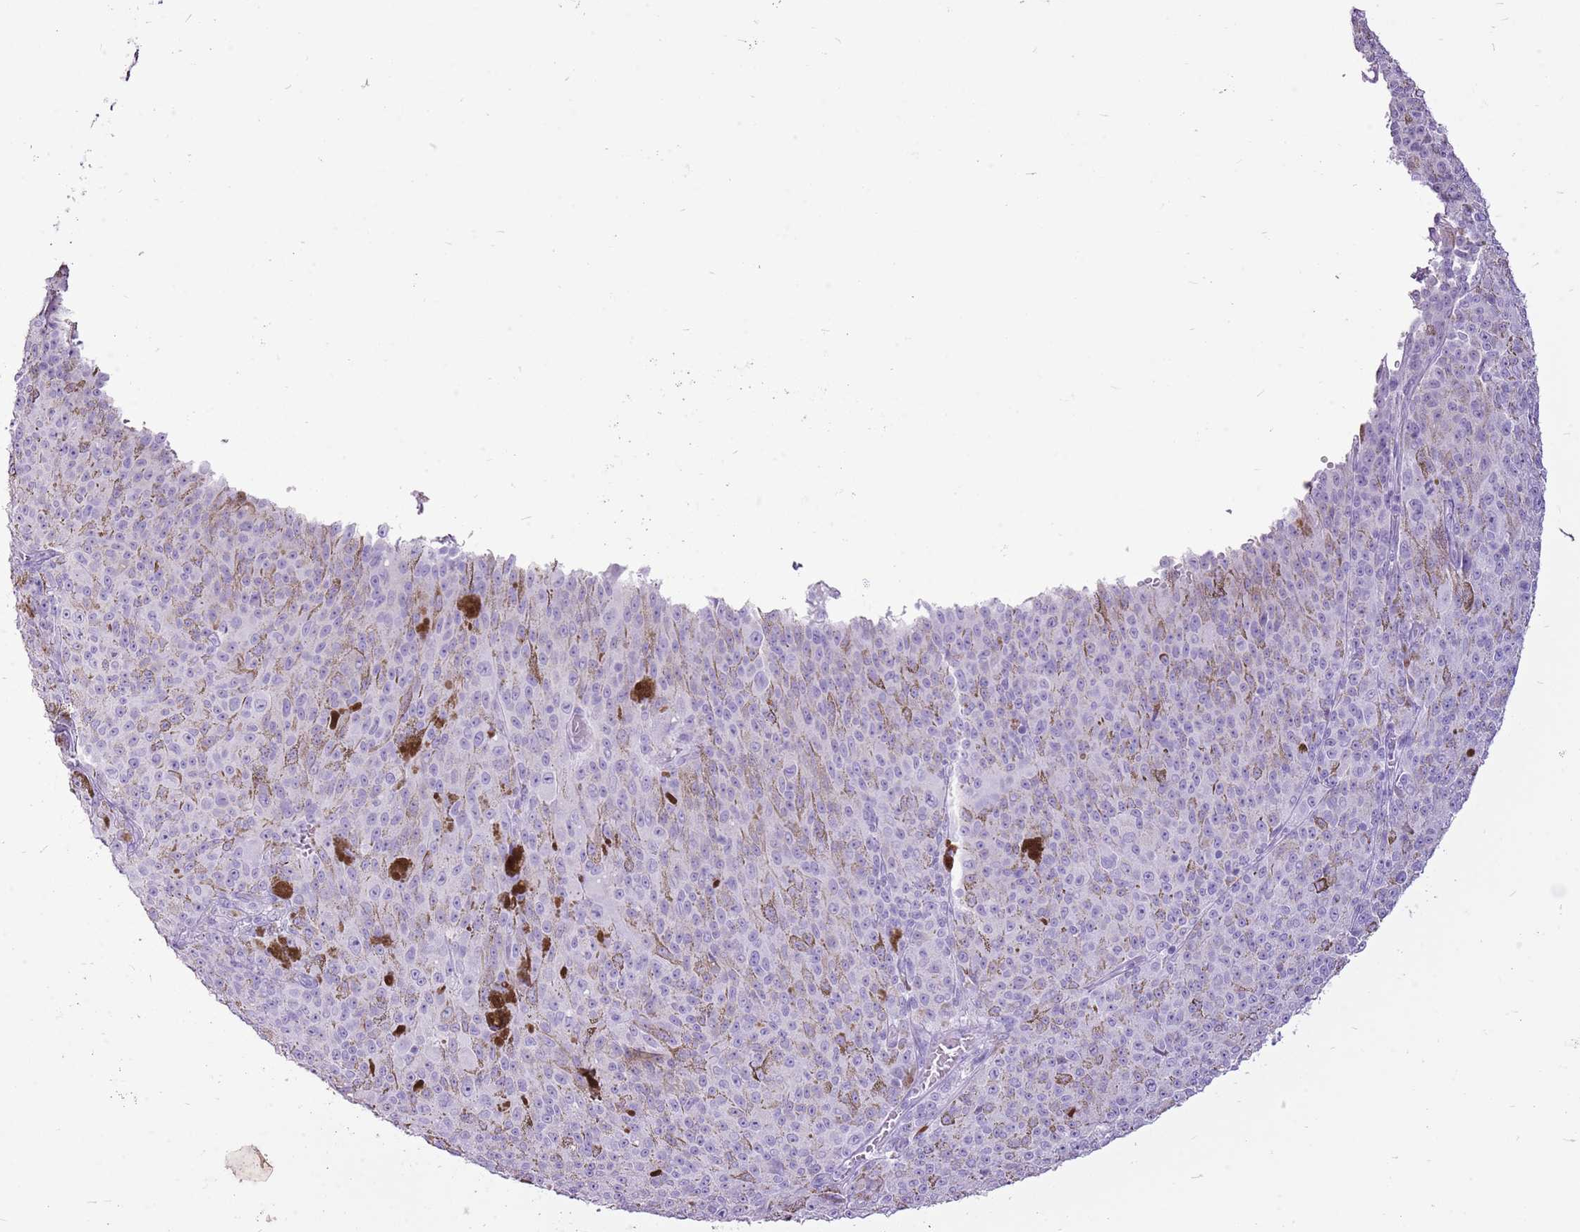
{"staining": {"intensity": "negative", "quantity": "none", "location": "none"}, "tissue": "melanoma", "cell_type": "Tumor cells", "image_type": "cancer", "snomed": [{"axis": "morphology", "description": "Malignant melanoma, NOS"}, {"axis": "topography", "description": "Skin"}], "caption": "Tumor cells are negative for protein expression in human malignant melanoma. (DAB immunohistochemistry (IHC), high magnification).", "gene": "CNFN", "patient": {"sex": "female", "age": 52}}